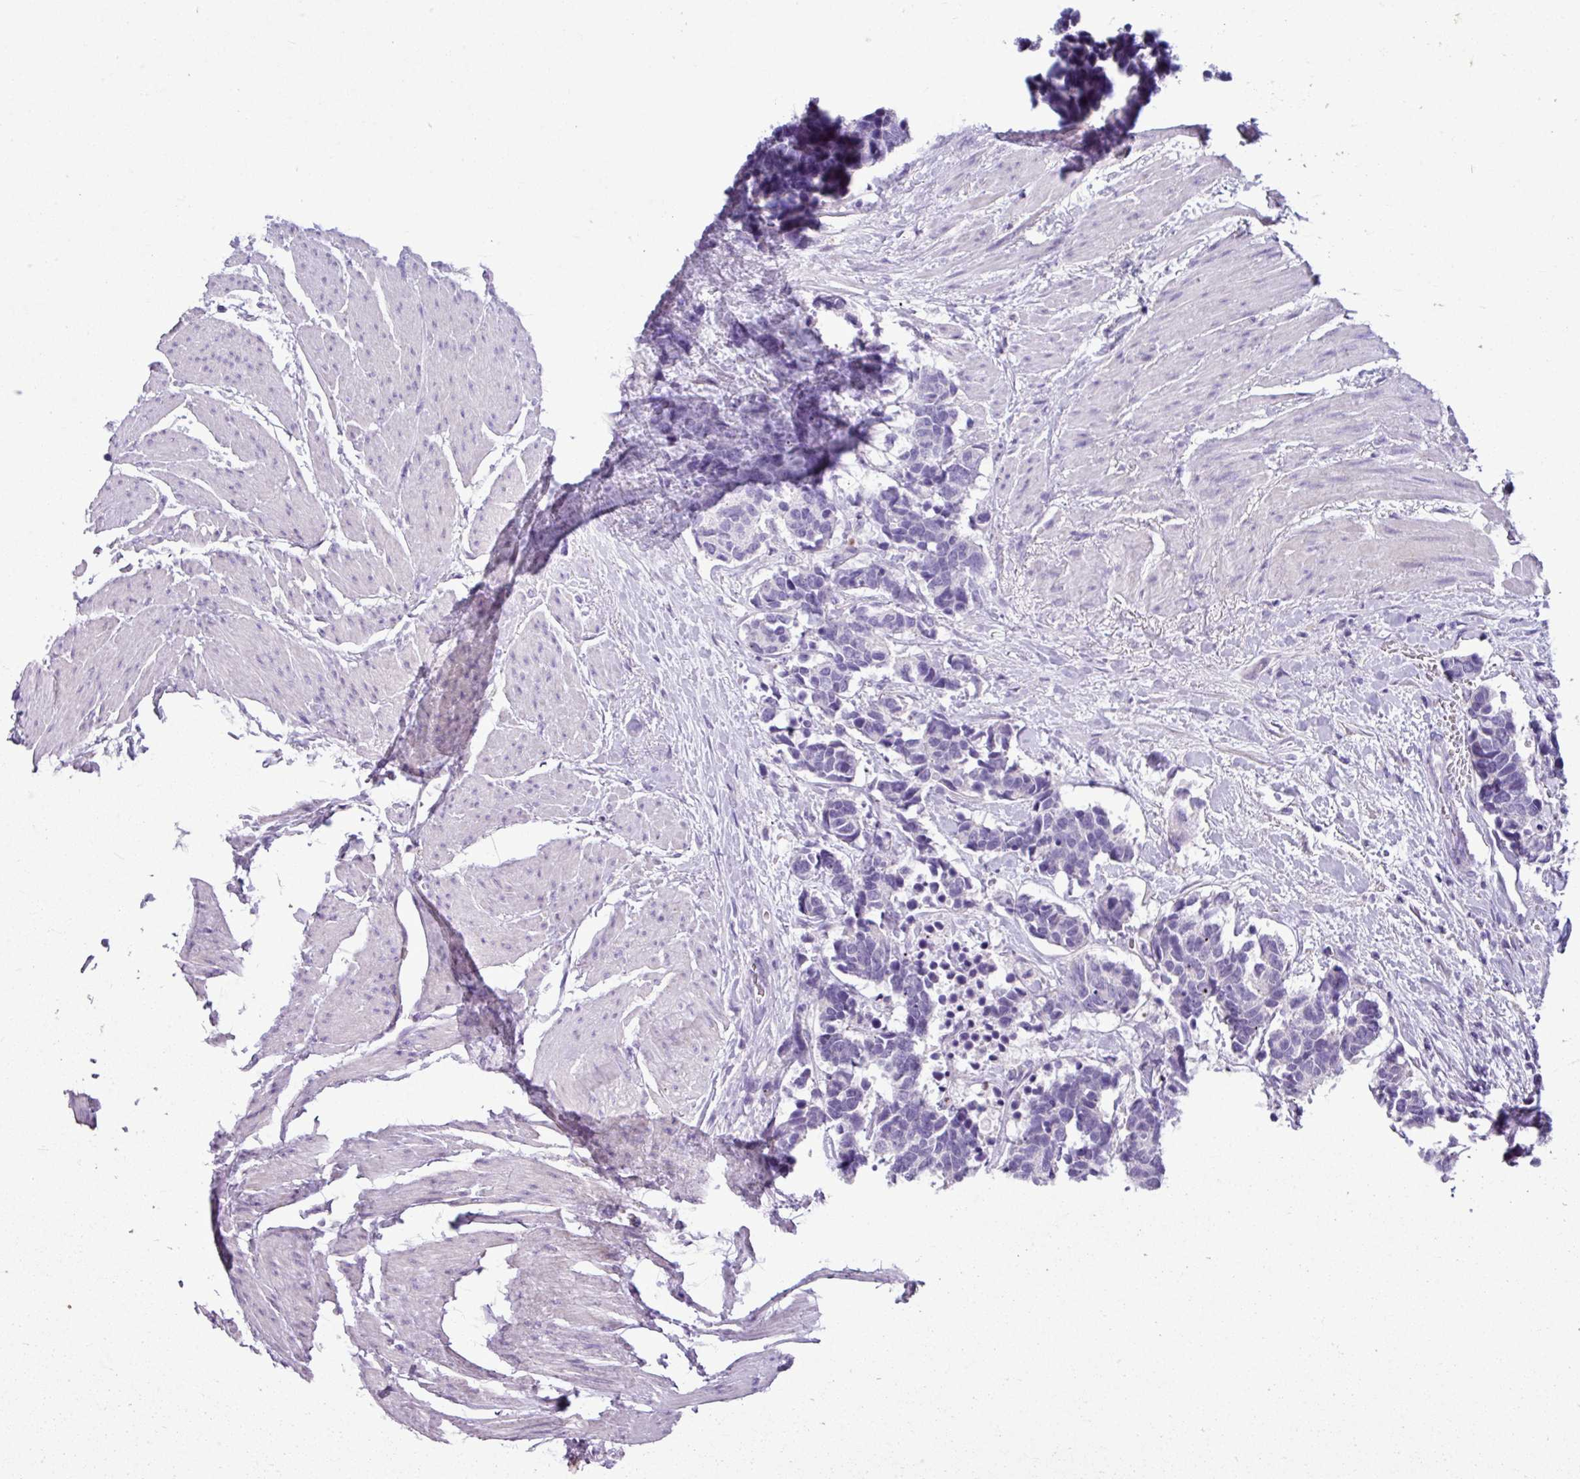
{"staining": {"intensity": "negative", "quantity": "none", "location": "none"}, "tissue": "carcinoid", "cell_type": "Tumor cells", "image_type": "cancer", "snomed": [{"axis": "morphology", "description": "Carcinoma, NOS"}, {"axis": "morphology", "description": "Carcinoid, malignant, NOS"}, {"axis": "topography", "description": "Urinary bladder"}], "caption": "Tumor cells are negative for brown protein staining in carcinoid.", "gene": "IL17A", "patient": {"sex": "male", "age": 57}}